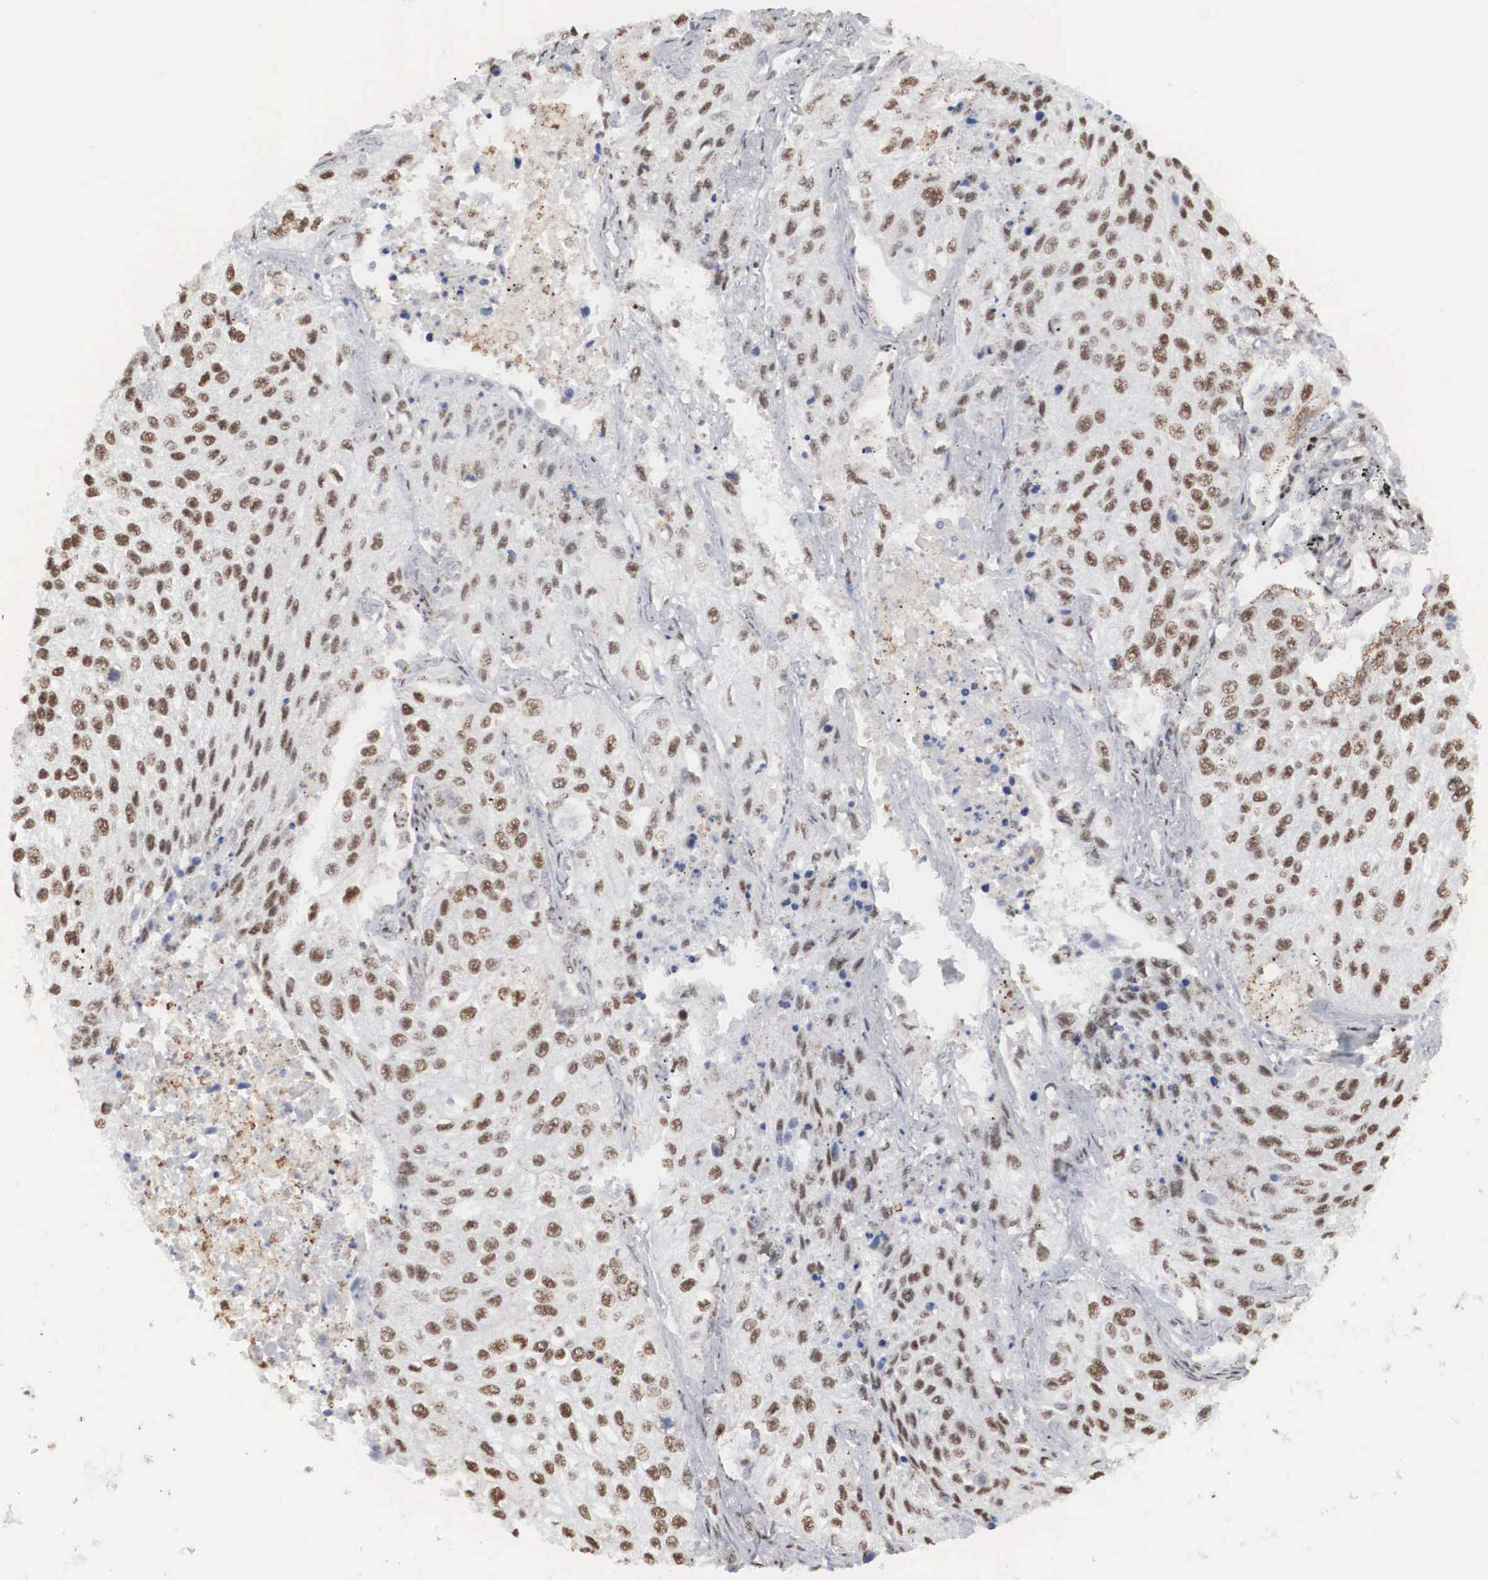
{"staining": {"intensity": "moderate", "quantity": ">75%", "location": "nuclear"}, "tissue": "lung cancer", "cell_type": "Tumor cells", "image_type": "cancer", "snomed": [{"axis": "morphology", "description": "Squamous cell carcinoma, NOS"}, {"axis": "topography", "description": "Lung"}], "caption": "Lung cancer stained with immunohistochemistry reveals moderate nuclear staining in about >75% of tumor cells.", "gene": "AUTS2", "patient": {"sex": "male", "age": 75}}